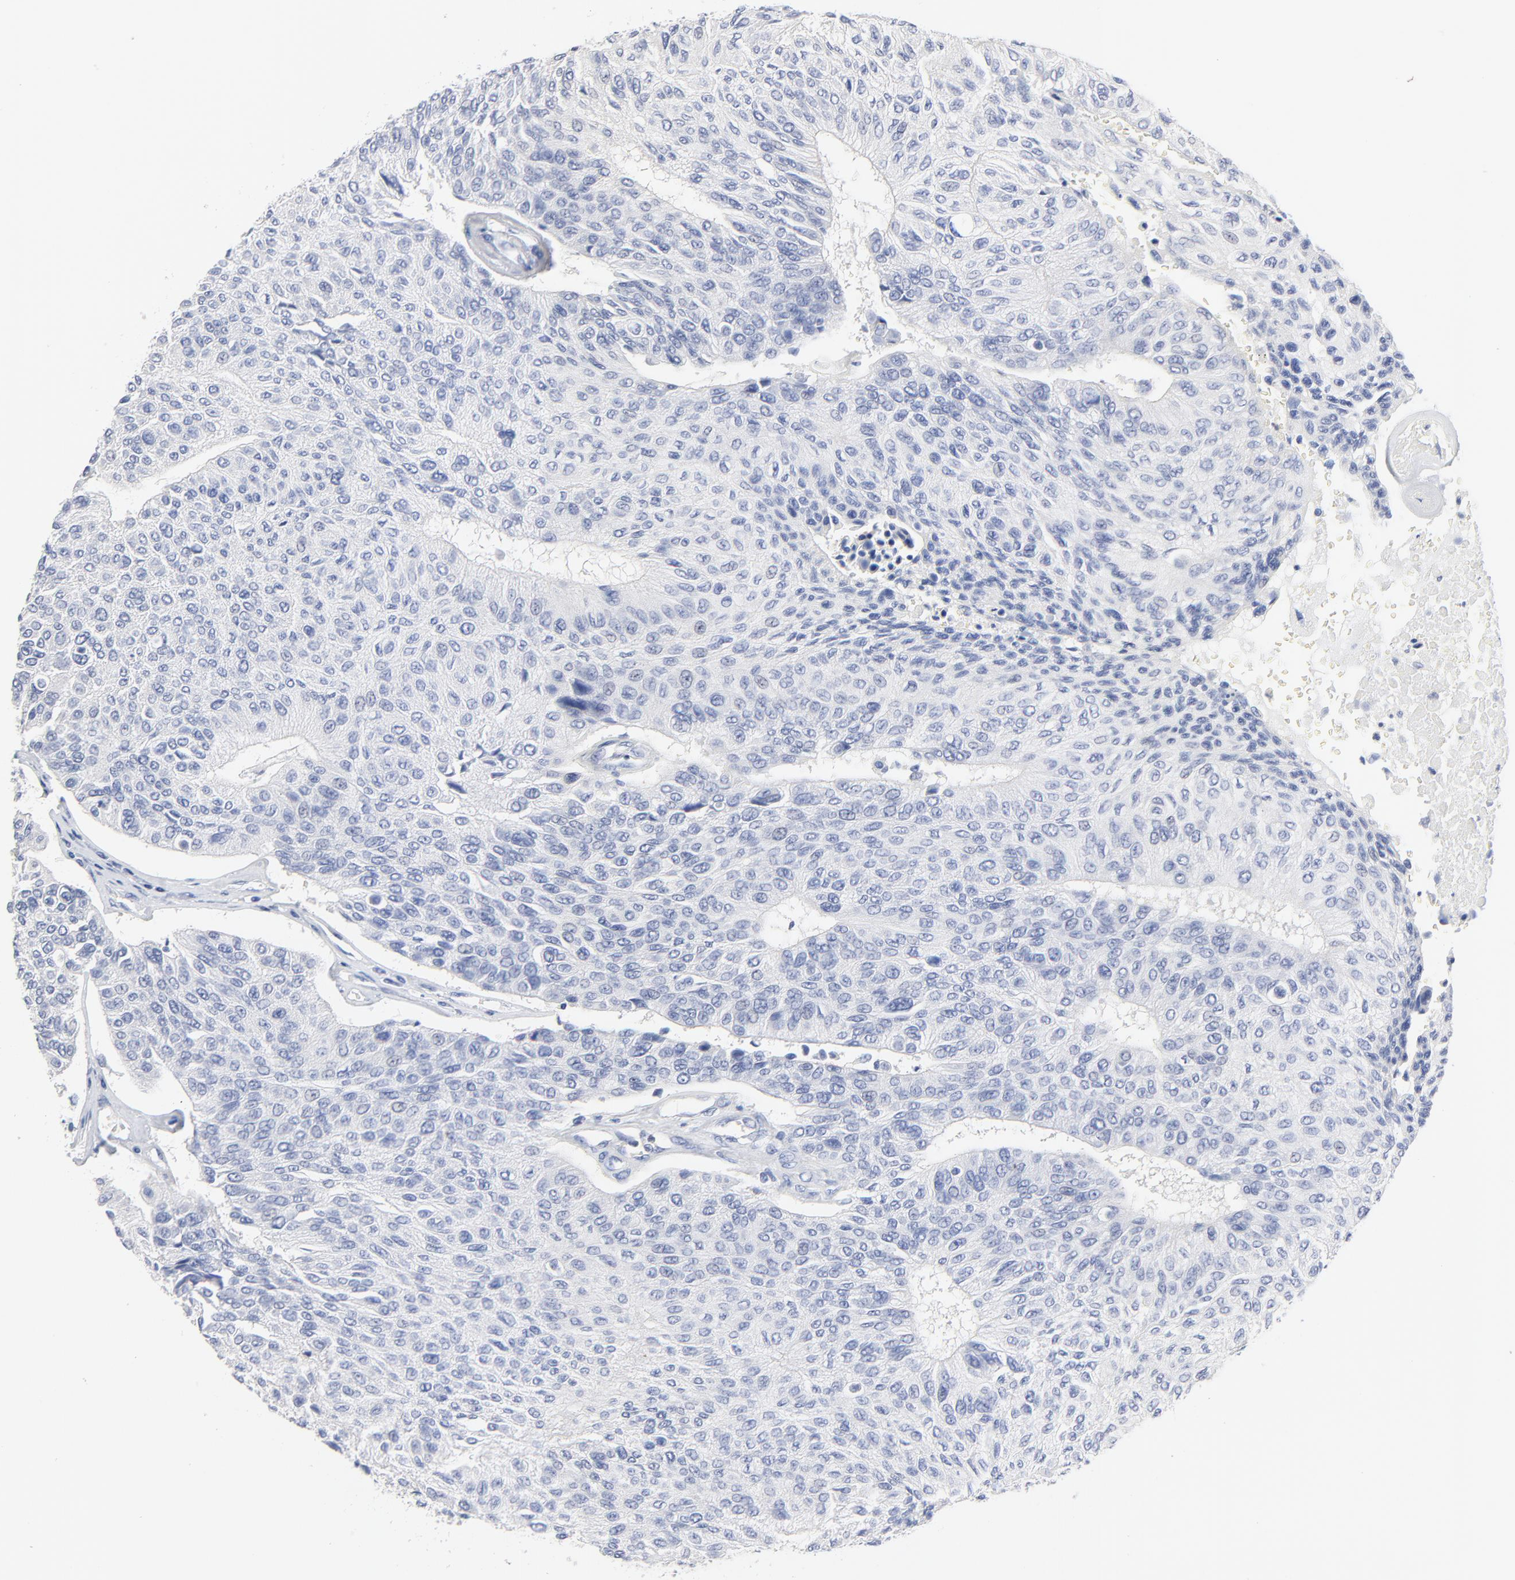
{"staining": {"intensity": "negative", "quantity": "none", "location": "none"}, "tissue": "urothelial cancer", "cell_type": "Tumor cells", "image_type": "cancer", "snomed": [{"axis": "morphology", "description": "Urothelial carcinoma, High grade"}, {"axis": "topography", "description": "Urinary bladder"}], "caption": "Tumor cells are negative for brown protein staining in urothelial cancer.", "gene": "AADAC", "patient": {"sex": "male", "age": 66}}